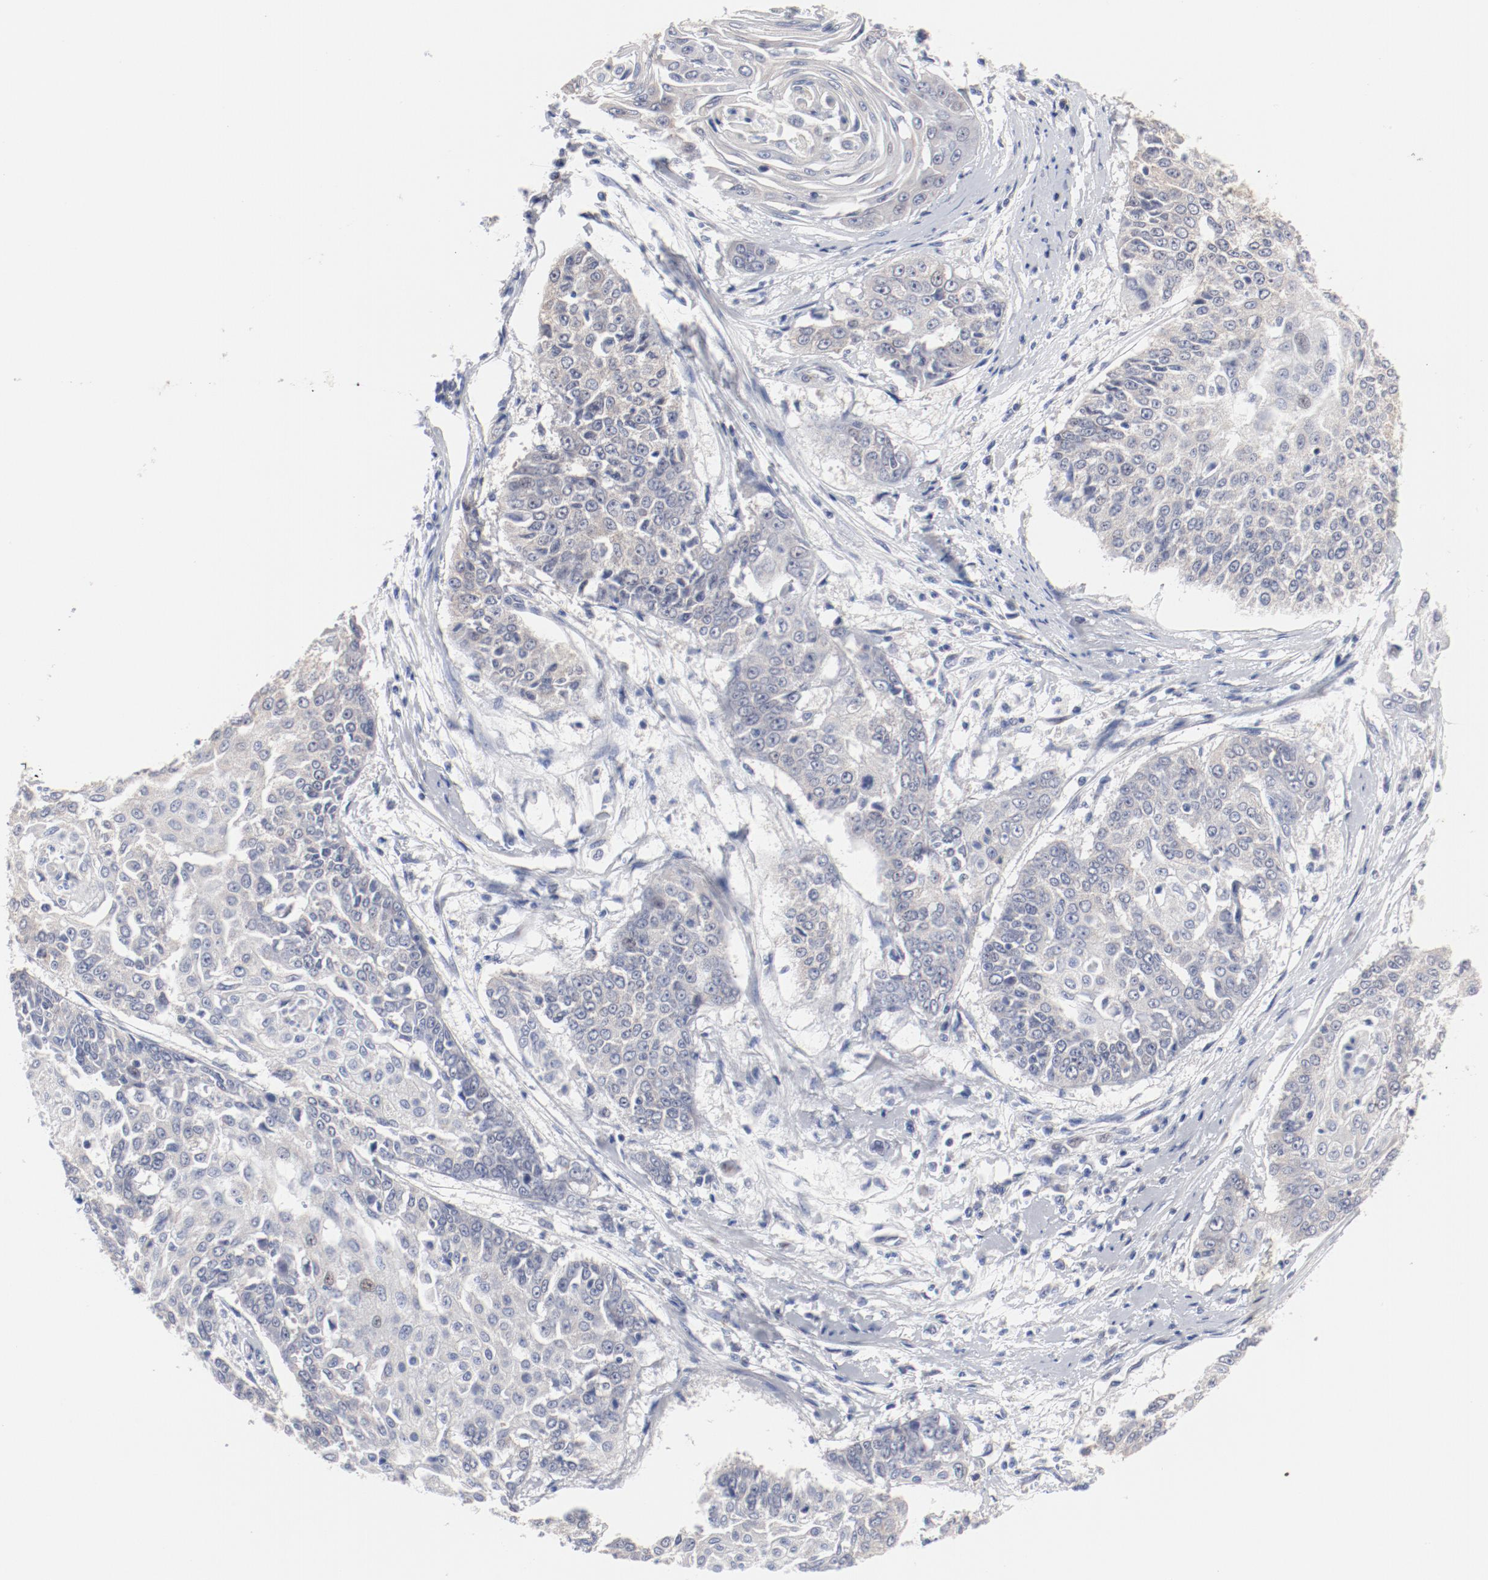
{"staining": {"intensity": "weak", "quantity": "<25%", "location": "cytoplasmic/membranous"}, "tissue": "cervical cancer", "cell_type": "Tumor cells", "image_type": "cancer", "snomed": [{"axis": "morphology", "description": "Squamous cell carcinoma, NOS"}, {"axis": "topography", "description": "Cervix"}], "caption": "Tumor cells show no significant protein positivity in cervical cancer.", "gene": "GPR143", "patient": {"sex": "female", "age": 64}}